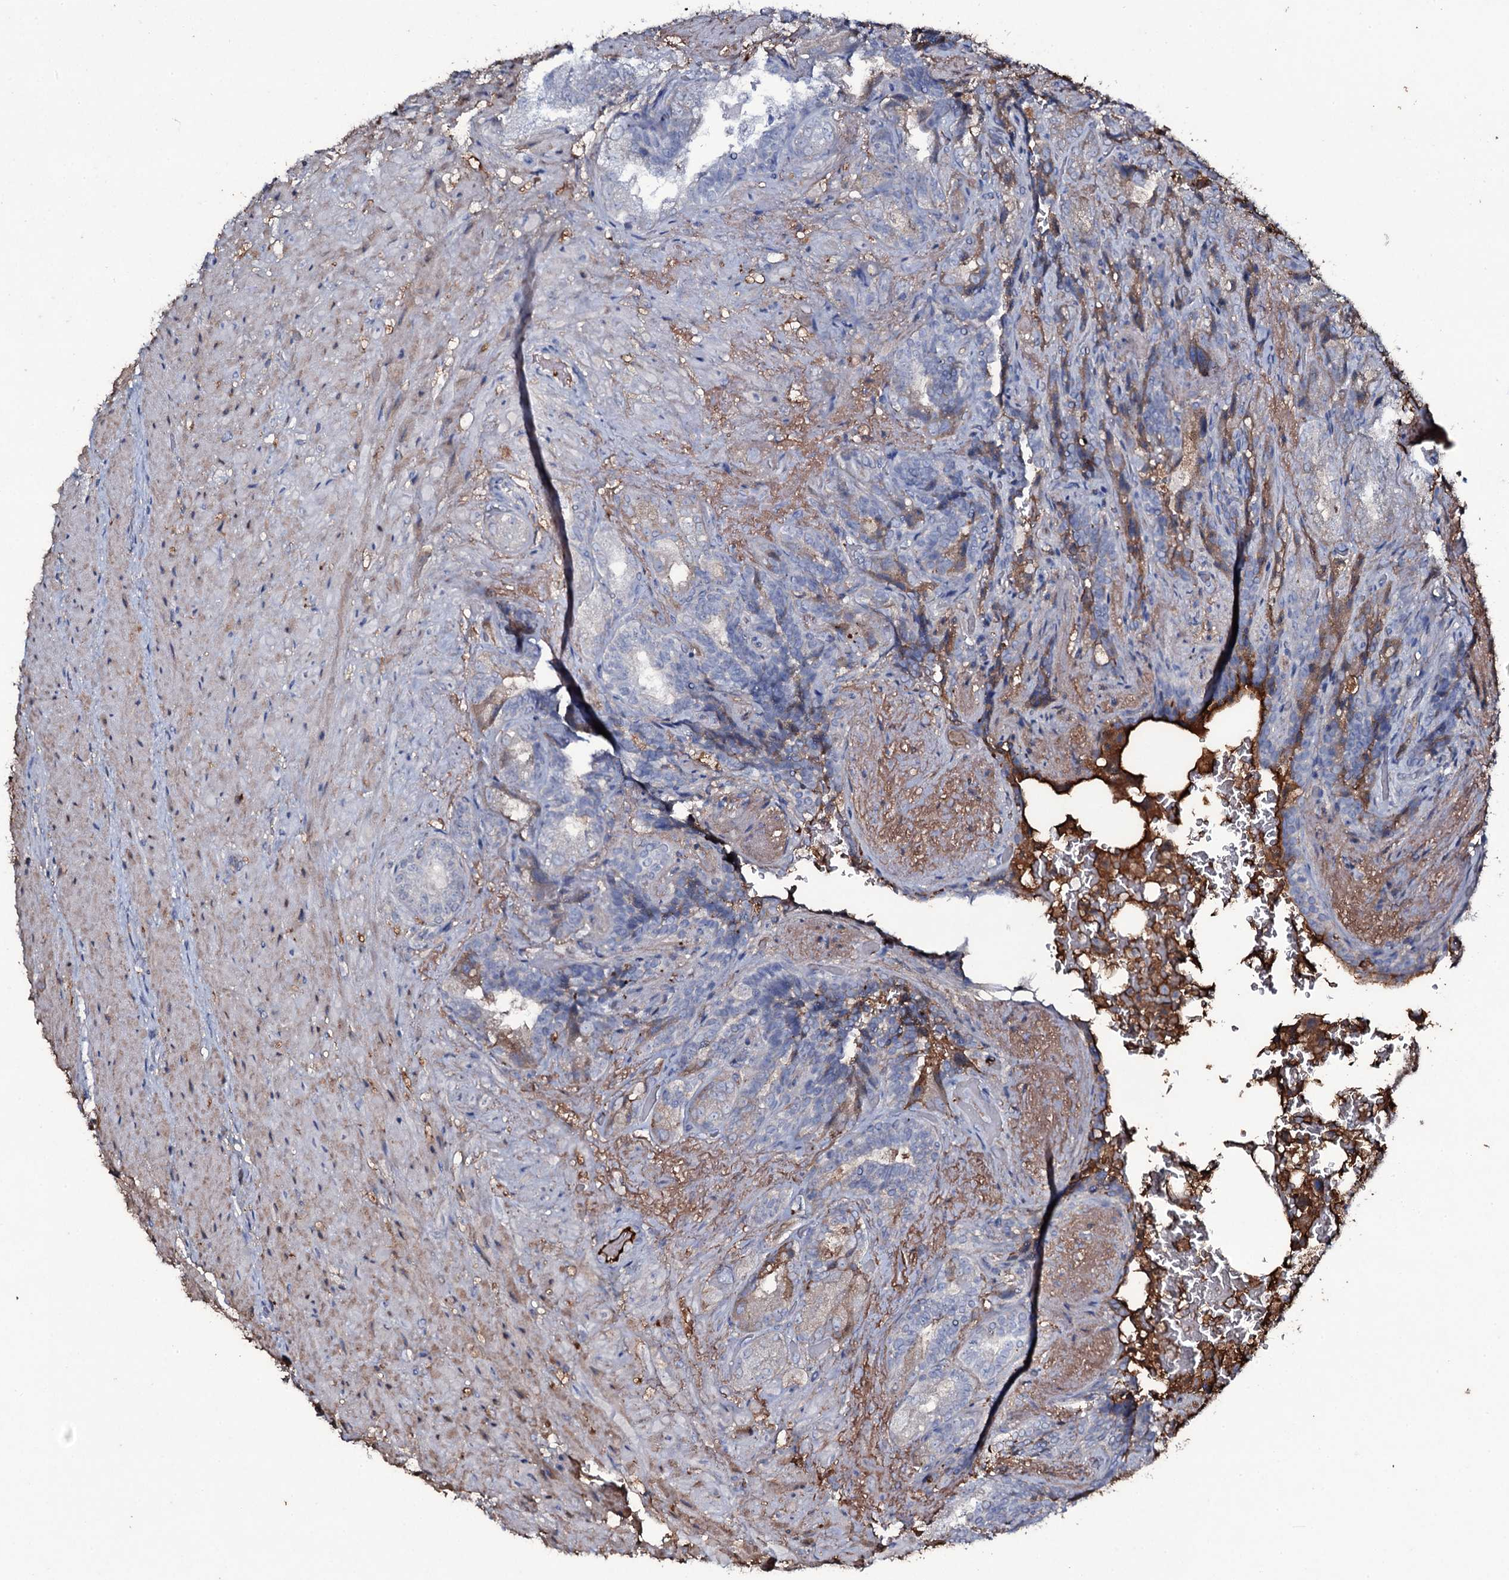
{"staining": {"intensity": "moderate", "quantity": "<25%", "location": "cytoplasmic/membranous,nuclear"}, "tissue": "seminal vesicle", "cell_type": "Glandular cells", "image_type": "normal", "snomed": [{"axis": "morphology", "description": "Normal tissue, NOS"}, {"axis": "topography", "description": "Seminal veicle"}, {"axis": "topography", "description": "Peripheral nerve tissue"}], "caption": "The immunohistochemical stain shows moderate cytoplasmic/membranous,nuclear expression in glandular cells of unremarkable seminal vesicle. Nuclei are stained in blue.", "gene": "EDN1", "patient": {"sex": "male", "age": 63}}